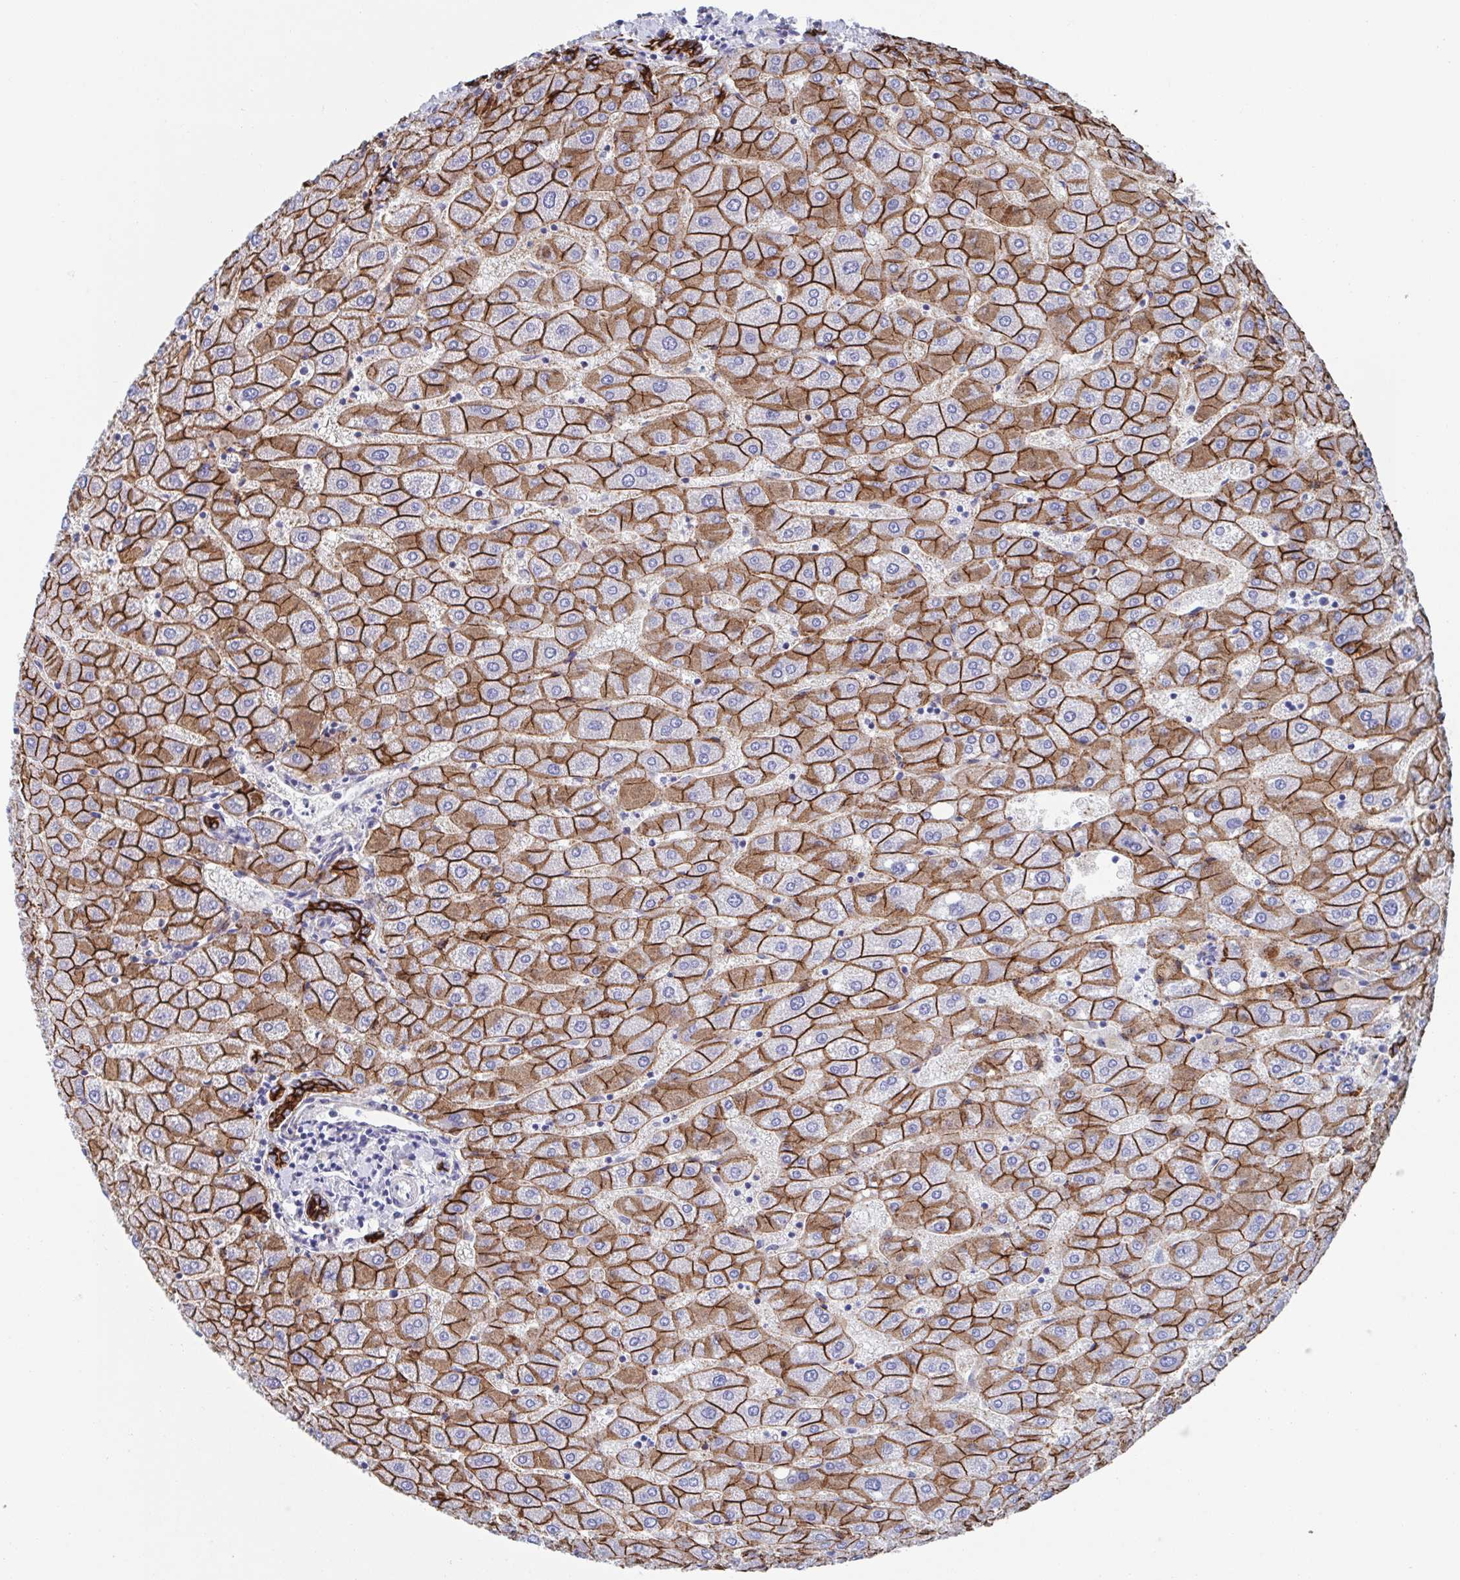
{"staining": {"intensity": "strong", "quantity": ">75%", "location": "cytoplasmic/membranous"}, "tissue": "liver", "cell_type": "Cholangiocytes", "image_type": "normal", "snomed": [{"axis": "morphology", "description": "Normal tissue, NOS"}, {"axis": "topography", "description": "Liver"}], "caption": "Liver stained with a protein marker demonstrates strong staining in cholangiocytes.", "gene": "CDH2", "patient": {"sex": "male", "age": 67}}